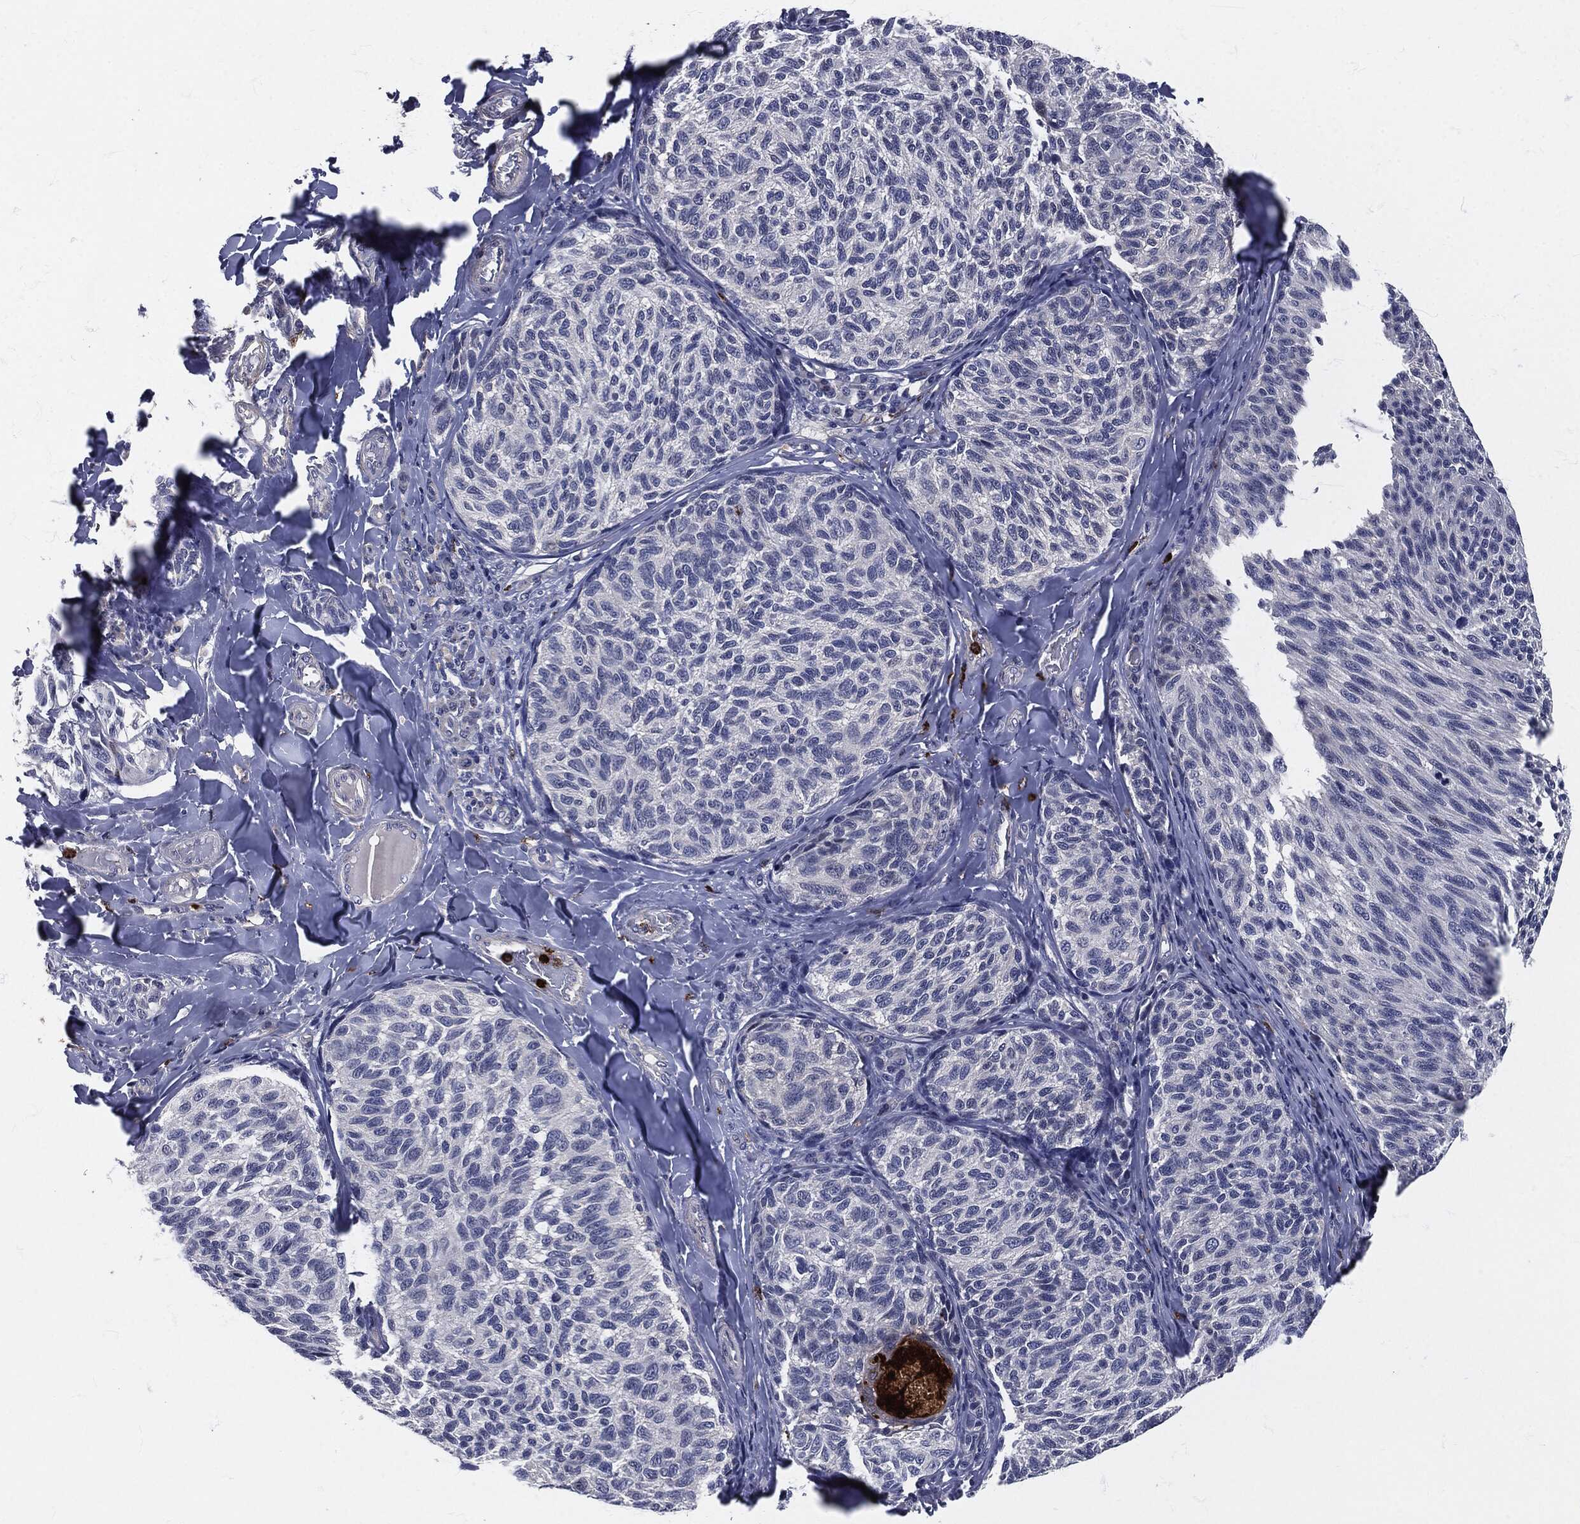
{"staining": {"intensity": "negative", "quantity": "none", "location": "none"}, "tissue": "melanoma", "cell_type": "Tumor cells", "image_type": "cancer", "snomed": [{"axis": "morphology", "description": "Malignant melanoma, NOS"}, {"axis": "topography", "description": "Skin"}], "caption": "This is a micrograph of IHC staining of malignant melanoma, which shows no positivity in tumor cells. The staining was performed using DAB (3,3'-diaminobenzidine) to visualize the protein expression in brown, while the nuclei were stained in blue with hematoxylin (Magnification: 20x).", "gene": "MPO", "patient": {"sex": "female", "age": 73}}